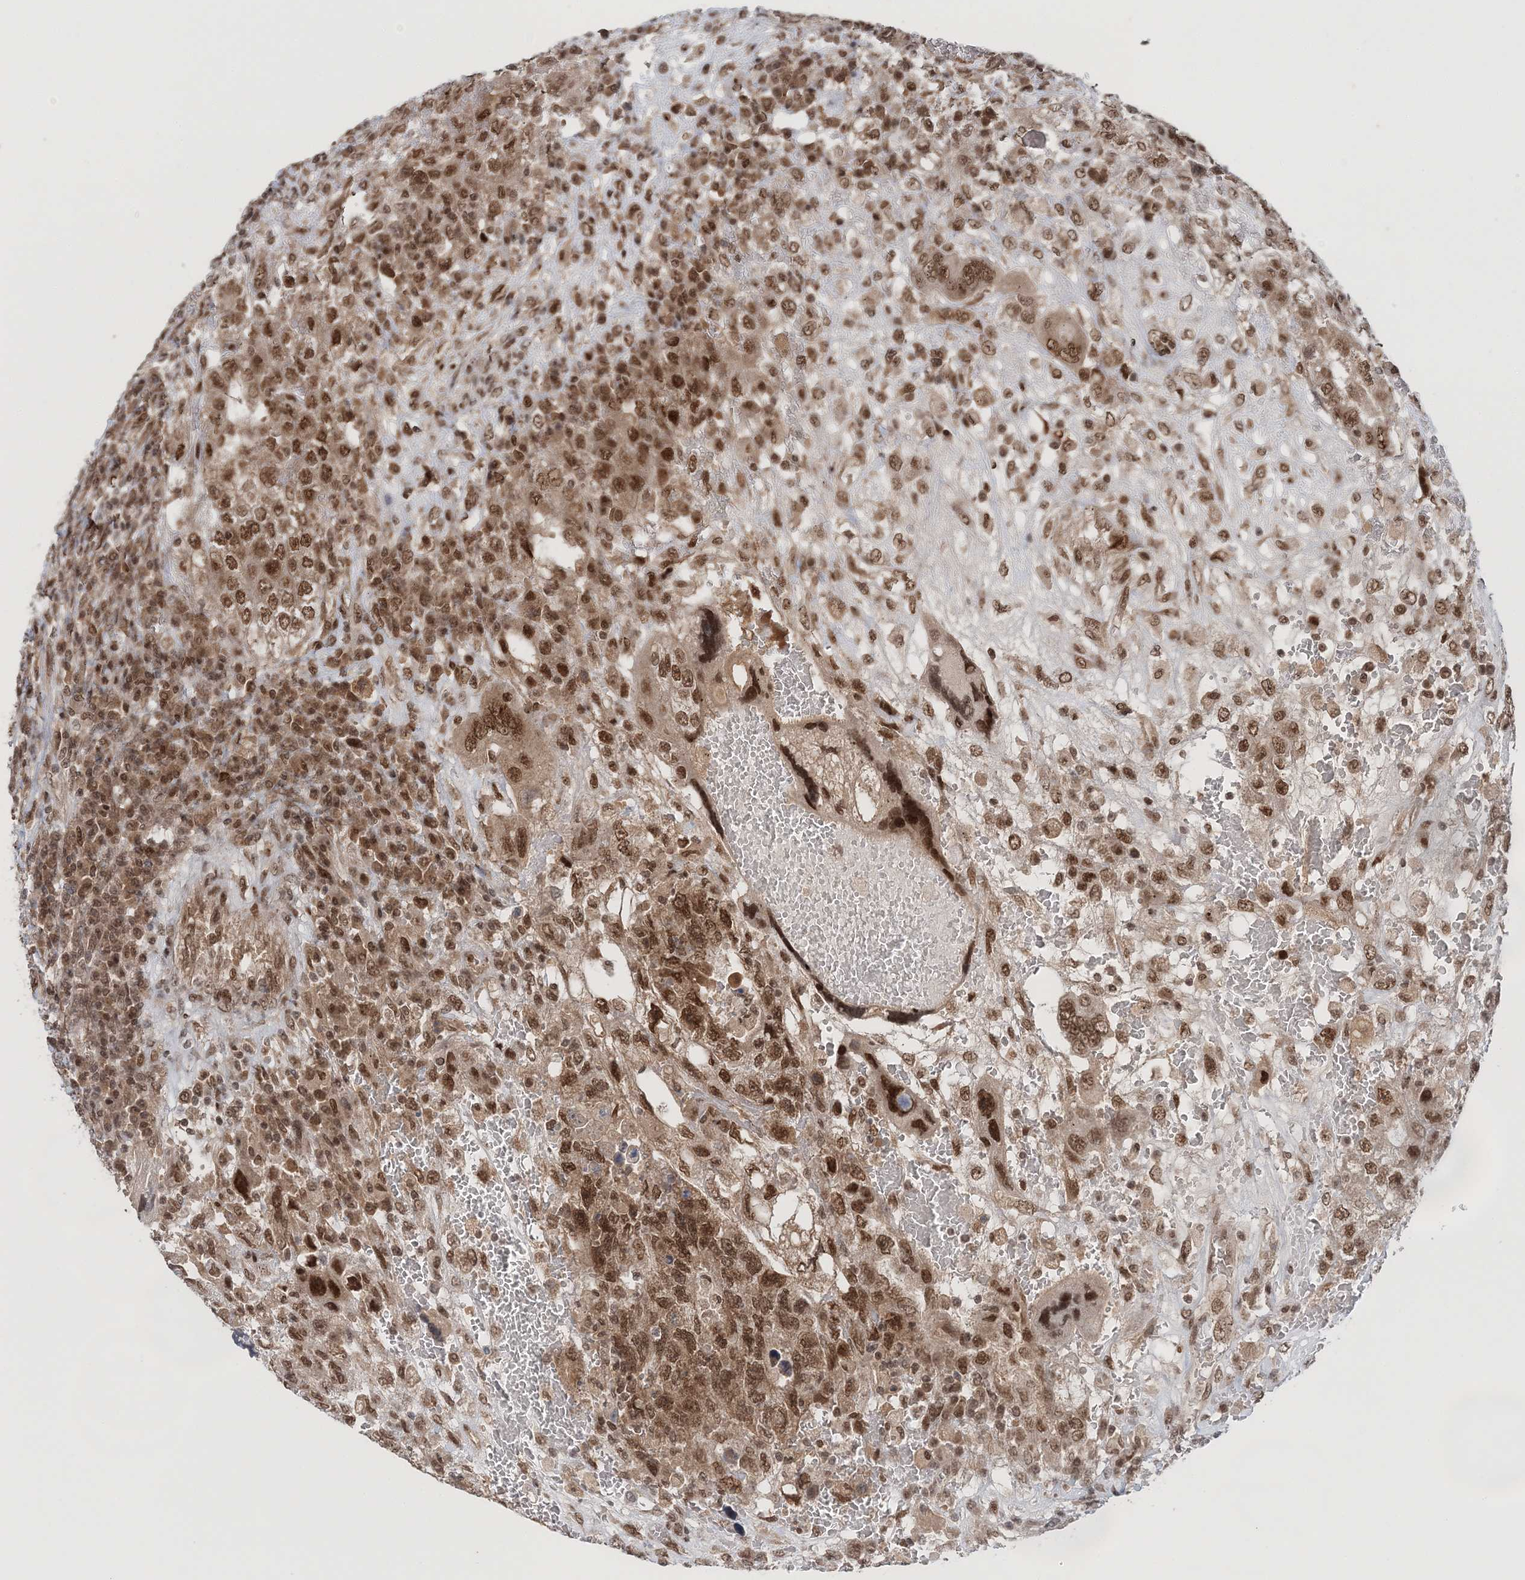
{"staining": {"intensity": "moderate", "quantity": ">75%", "location": "cytoplasmic/membranous,nuclear"}, "tissue": "testis cancer", "cell_type": "Tumor cells", "image_type": "cancer", "snomed": [{"axis": "morphology", "description": "Carcinoma, Embryonal, NOS"}, {"axis": "topography", "description": "Testis"}], "caption": "A medium amount of moderate cytoplasmic/membranous and nuclear staining is present in about >75% of tumor cells in embryonal carcinoma (testis) tissue. The protein is stained brown, and the nuclei are stained in blue (DAB (3,3'-diaminobenzidine) IHC with brightfield microscopy, high magnification).", "gene": "NOA1", "patient": {"sex": "male", "age": 26}}